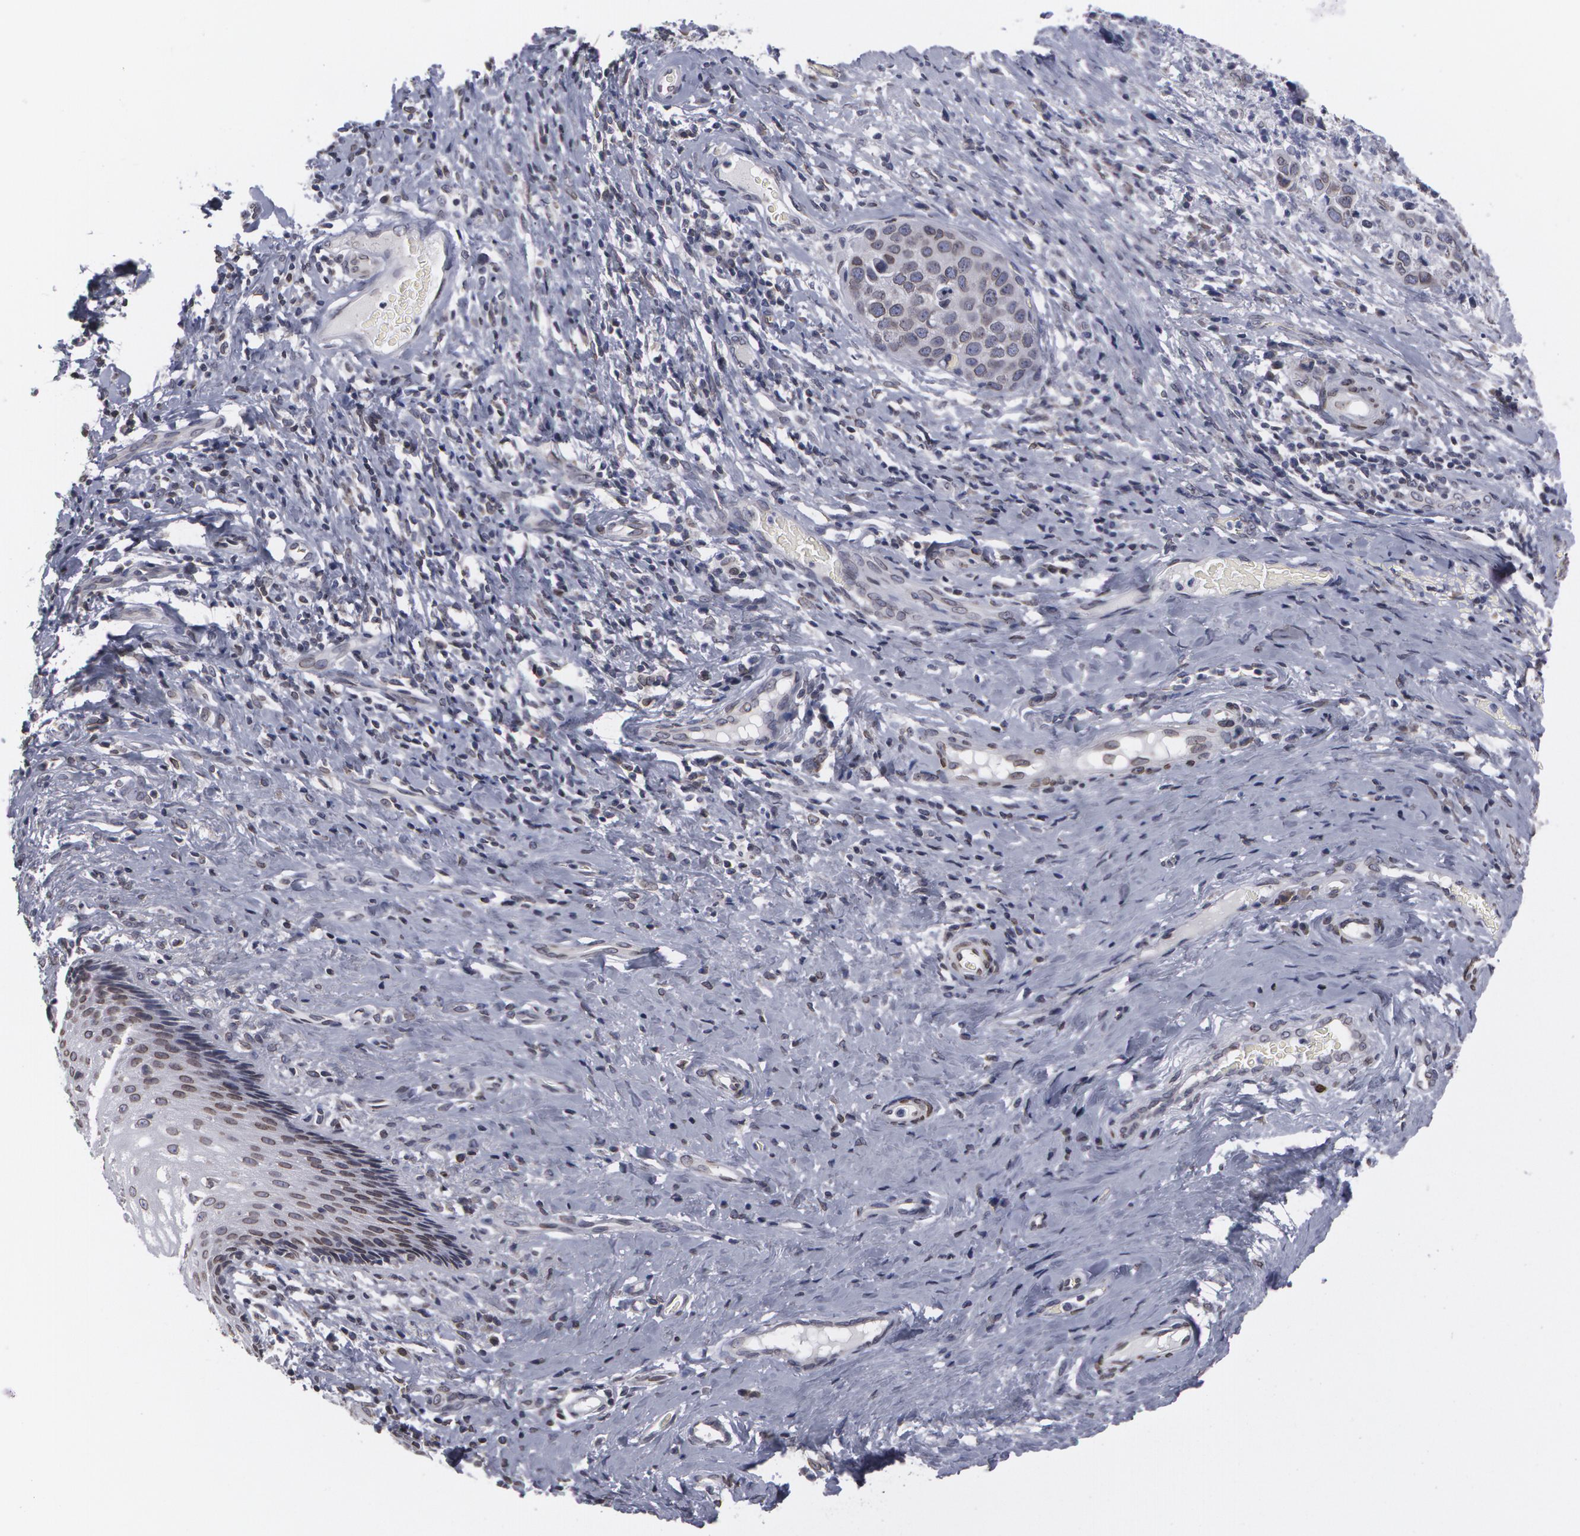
{"staining": {"intensity": "negative", "quantity": "none", "location": "none"}, "tissue": "cervical cancer", "cell_type": "Tumor cells", "image_type": "cancer", "snomed": [{"axis": "morphology", "description": "Squamous cell carcinoma, NOS"}, {"axis": "topography", "description": "Cervix"}], "caption": "A micrograph of squamous cell carcinoma (cervical) stained for a protein exhibits no brown staining in tumor cells.", "gene": "EMD", "patient": {"sex": "female", "age": 54}}